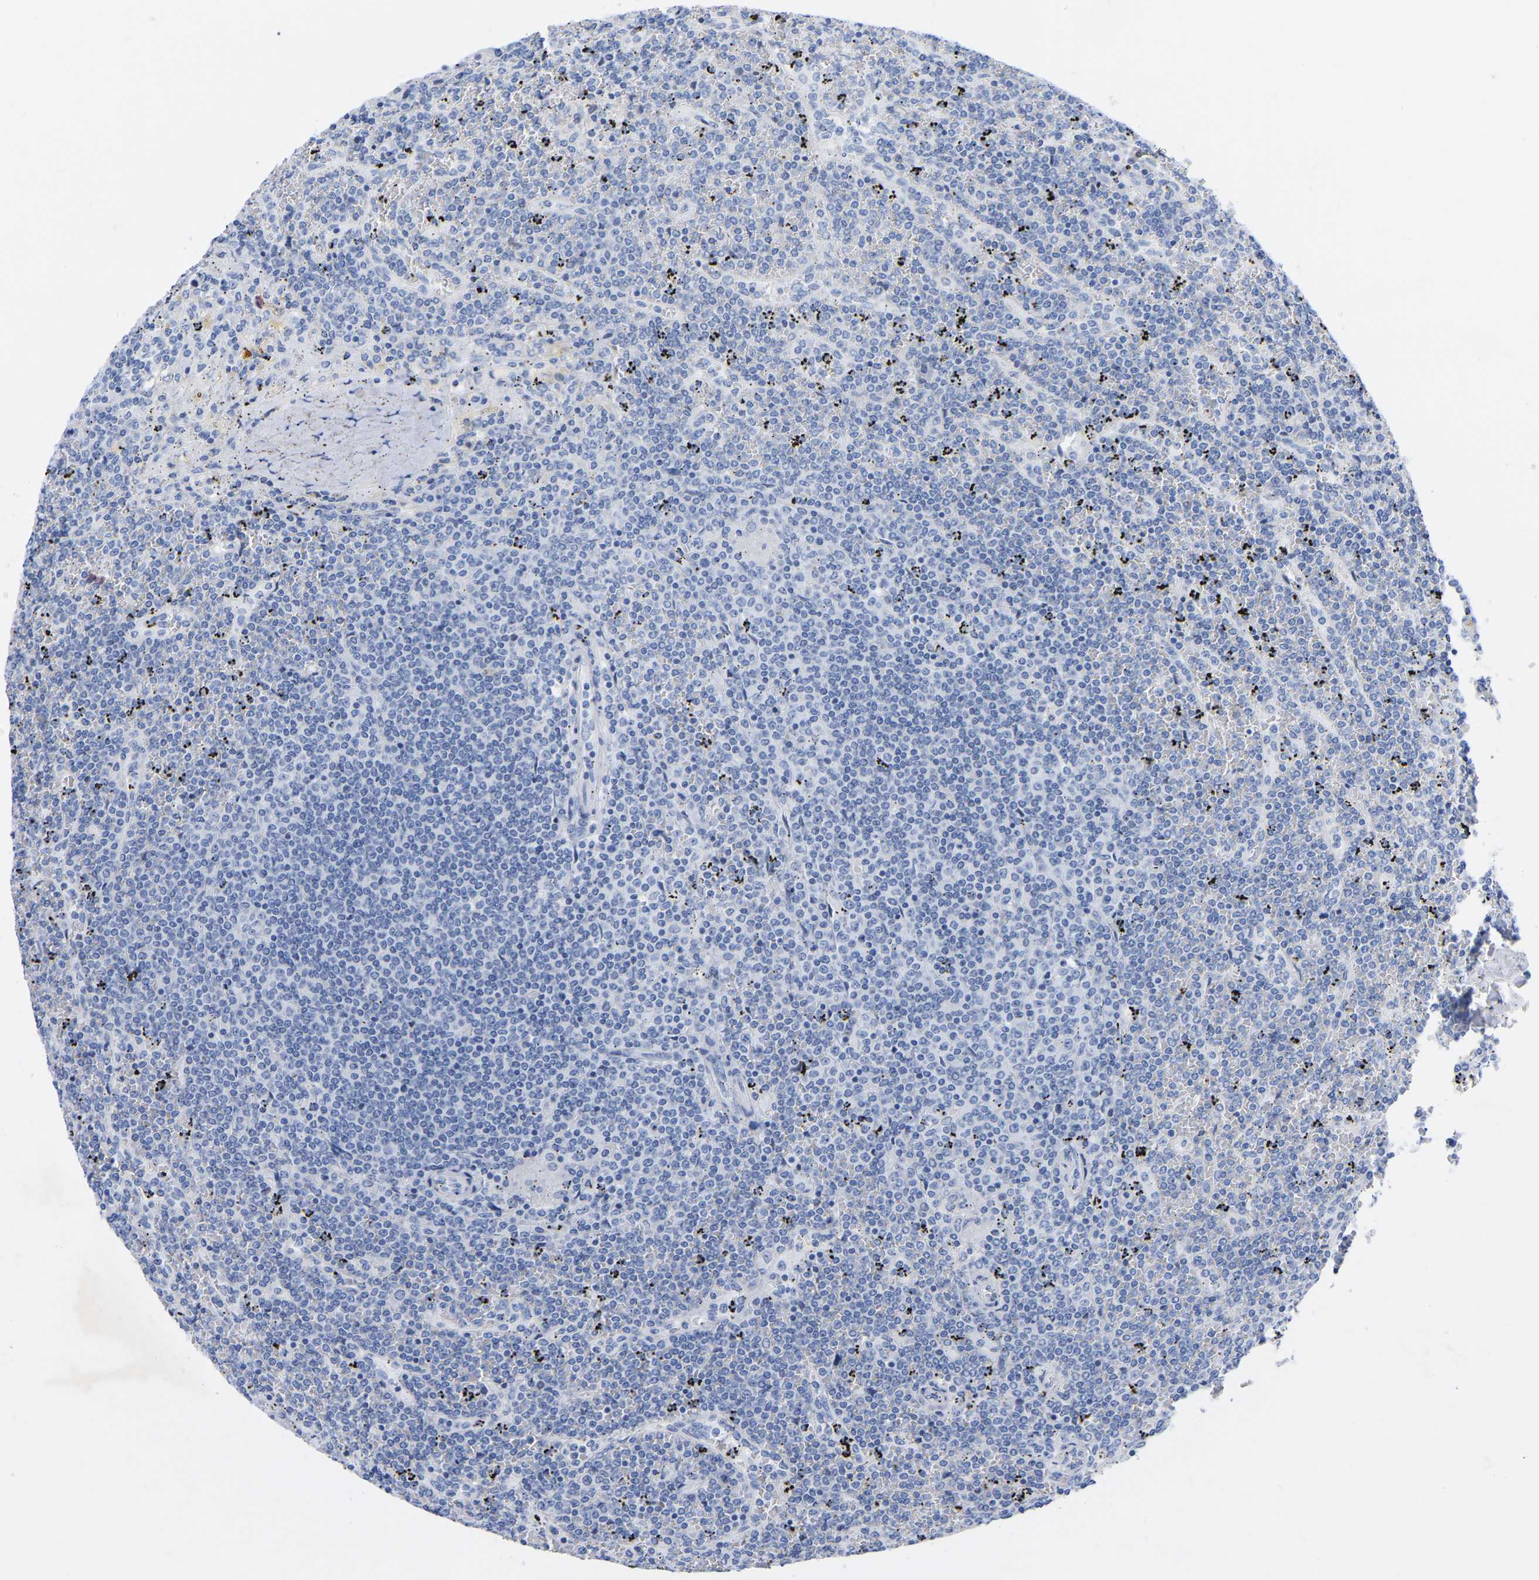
{"staining": {"intensity": "negative", "quantity": "none", "location": "none"}, "tissue": "lymphoma", "cell_type": "Tumor cells", "image_type": "cancer", "snomed": [{"axis": "morphology", "description": "Malignant lymphoma, non-Hodgkin's type, Low grade"}, {"axis": "topography", "description": "Spleen"}], "caption": "IHC photomicrograph of neoplastic tissue: low-grade malignant lymphoma, non-Hodgkin's type stained with DAB reveals no significant protein expression in tumor cells. (Brightfield microscopy of DAB IHC at high magnification).", "gene": "ZNF629", "patient": {"sex": "female", "age": 19}}